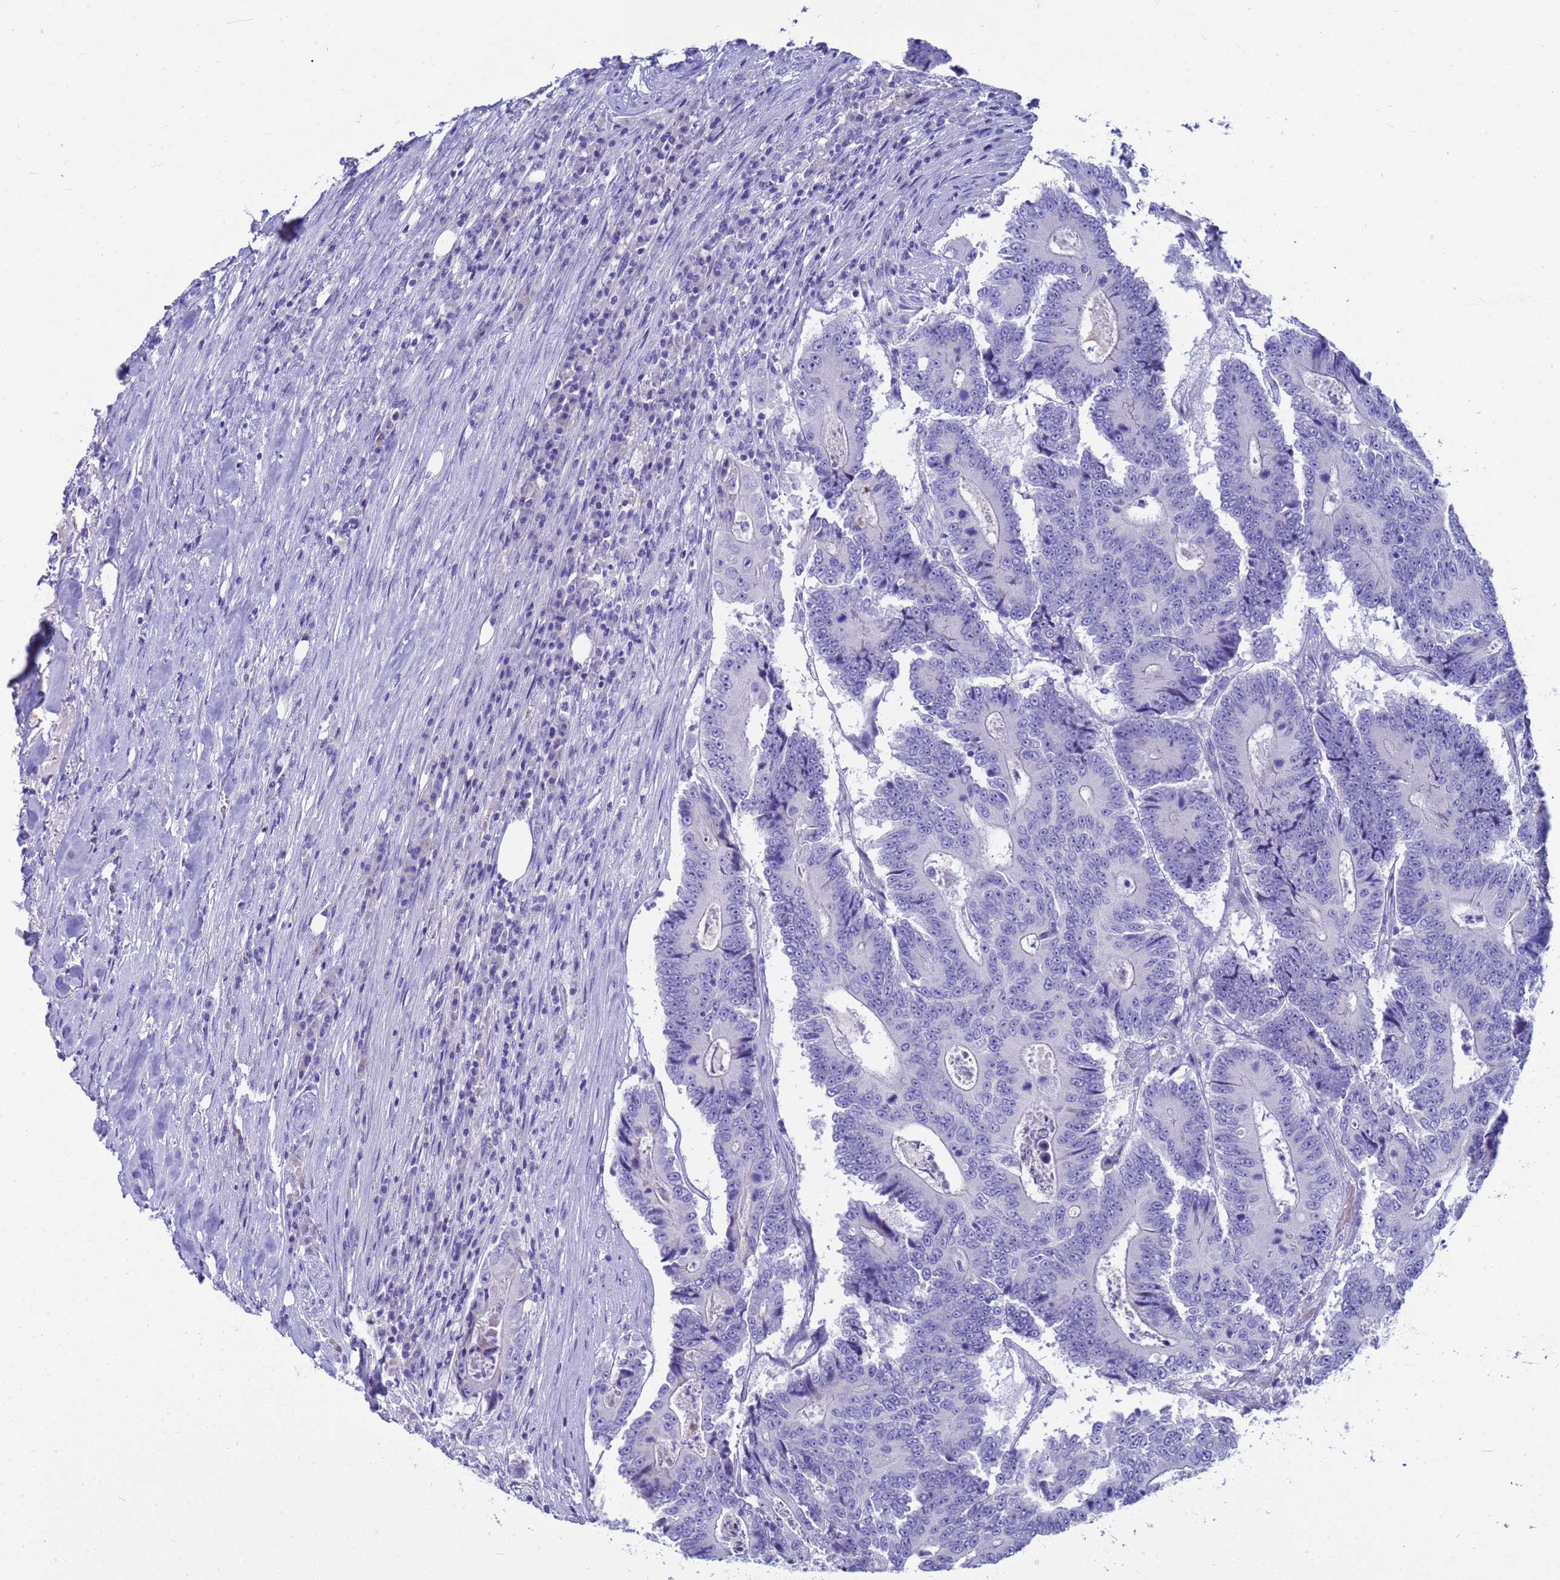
{"staining": {"intensity": "negative", "quantity": "none", "location": "none"}, "tissue": "colorectal cancer", "cell_type": "Tumor cells", "image_type": "cancer", "snomed": [{"axis": "morphology", "description": "Adenocarcinoma, NOS"}, {"axis": "topography", "description": "Colon"}], "caption": "Tumor cells show no significant positivity in colorectal cancer.", "gene": "SYCN", "patient": {"sex": "male", "age": 83}}